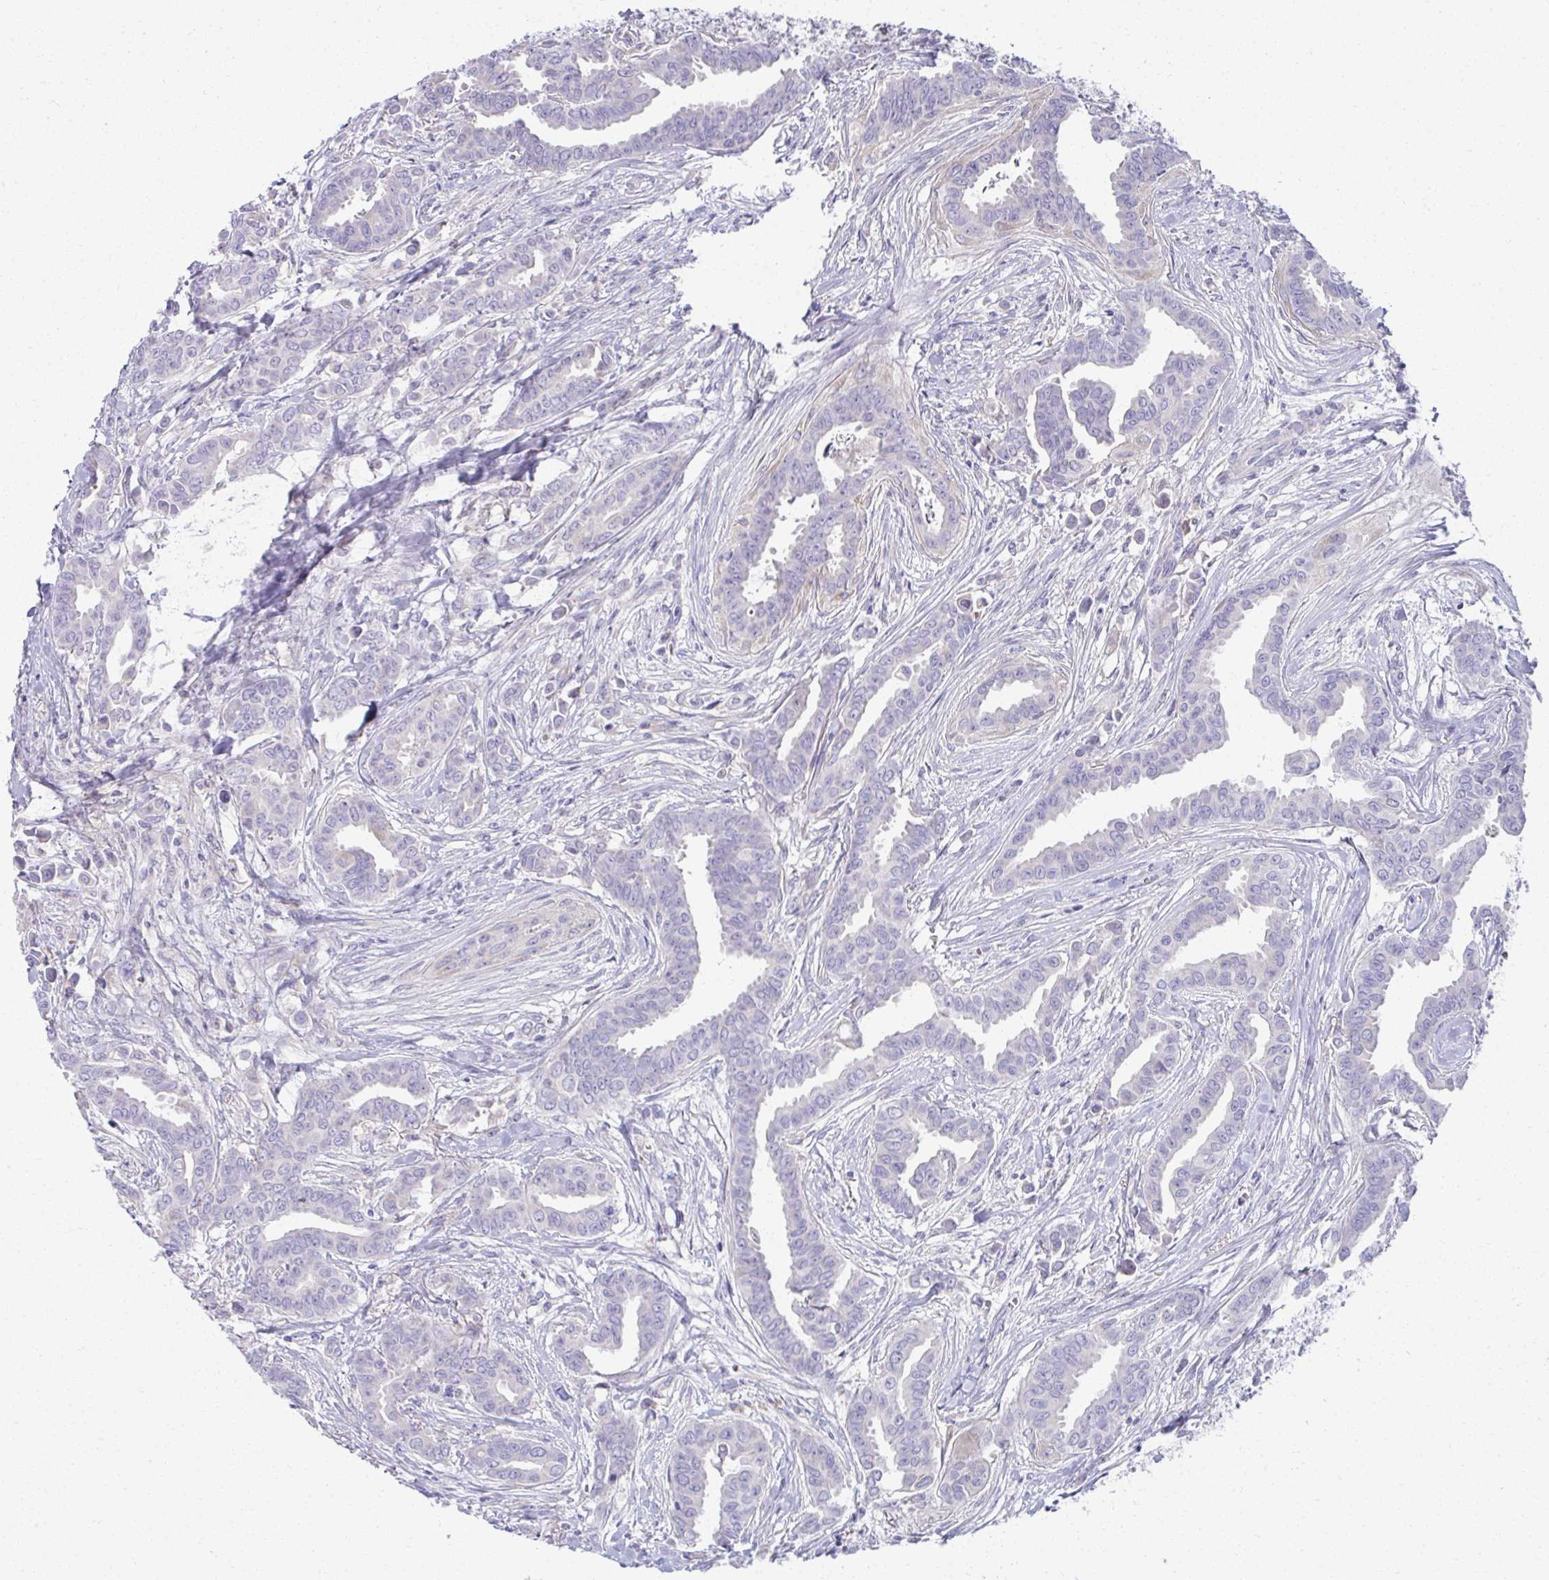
{"staining": {"intensity": "negative", "quantity": "none", "location": "none"}, "tissue": "breast cancer", "cell_type": "Tumor cells", "image_type": "cancer", "snomed": [{"axis": "morphology", "description": "Duct carcinoma"}, {"axis": "topography", "description": "Breast"}], "caption": "There is no significant staining in tumor cells of breast cancer.", "gene": "FASLG", "patient": {"sex": "female", "age": 45}}